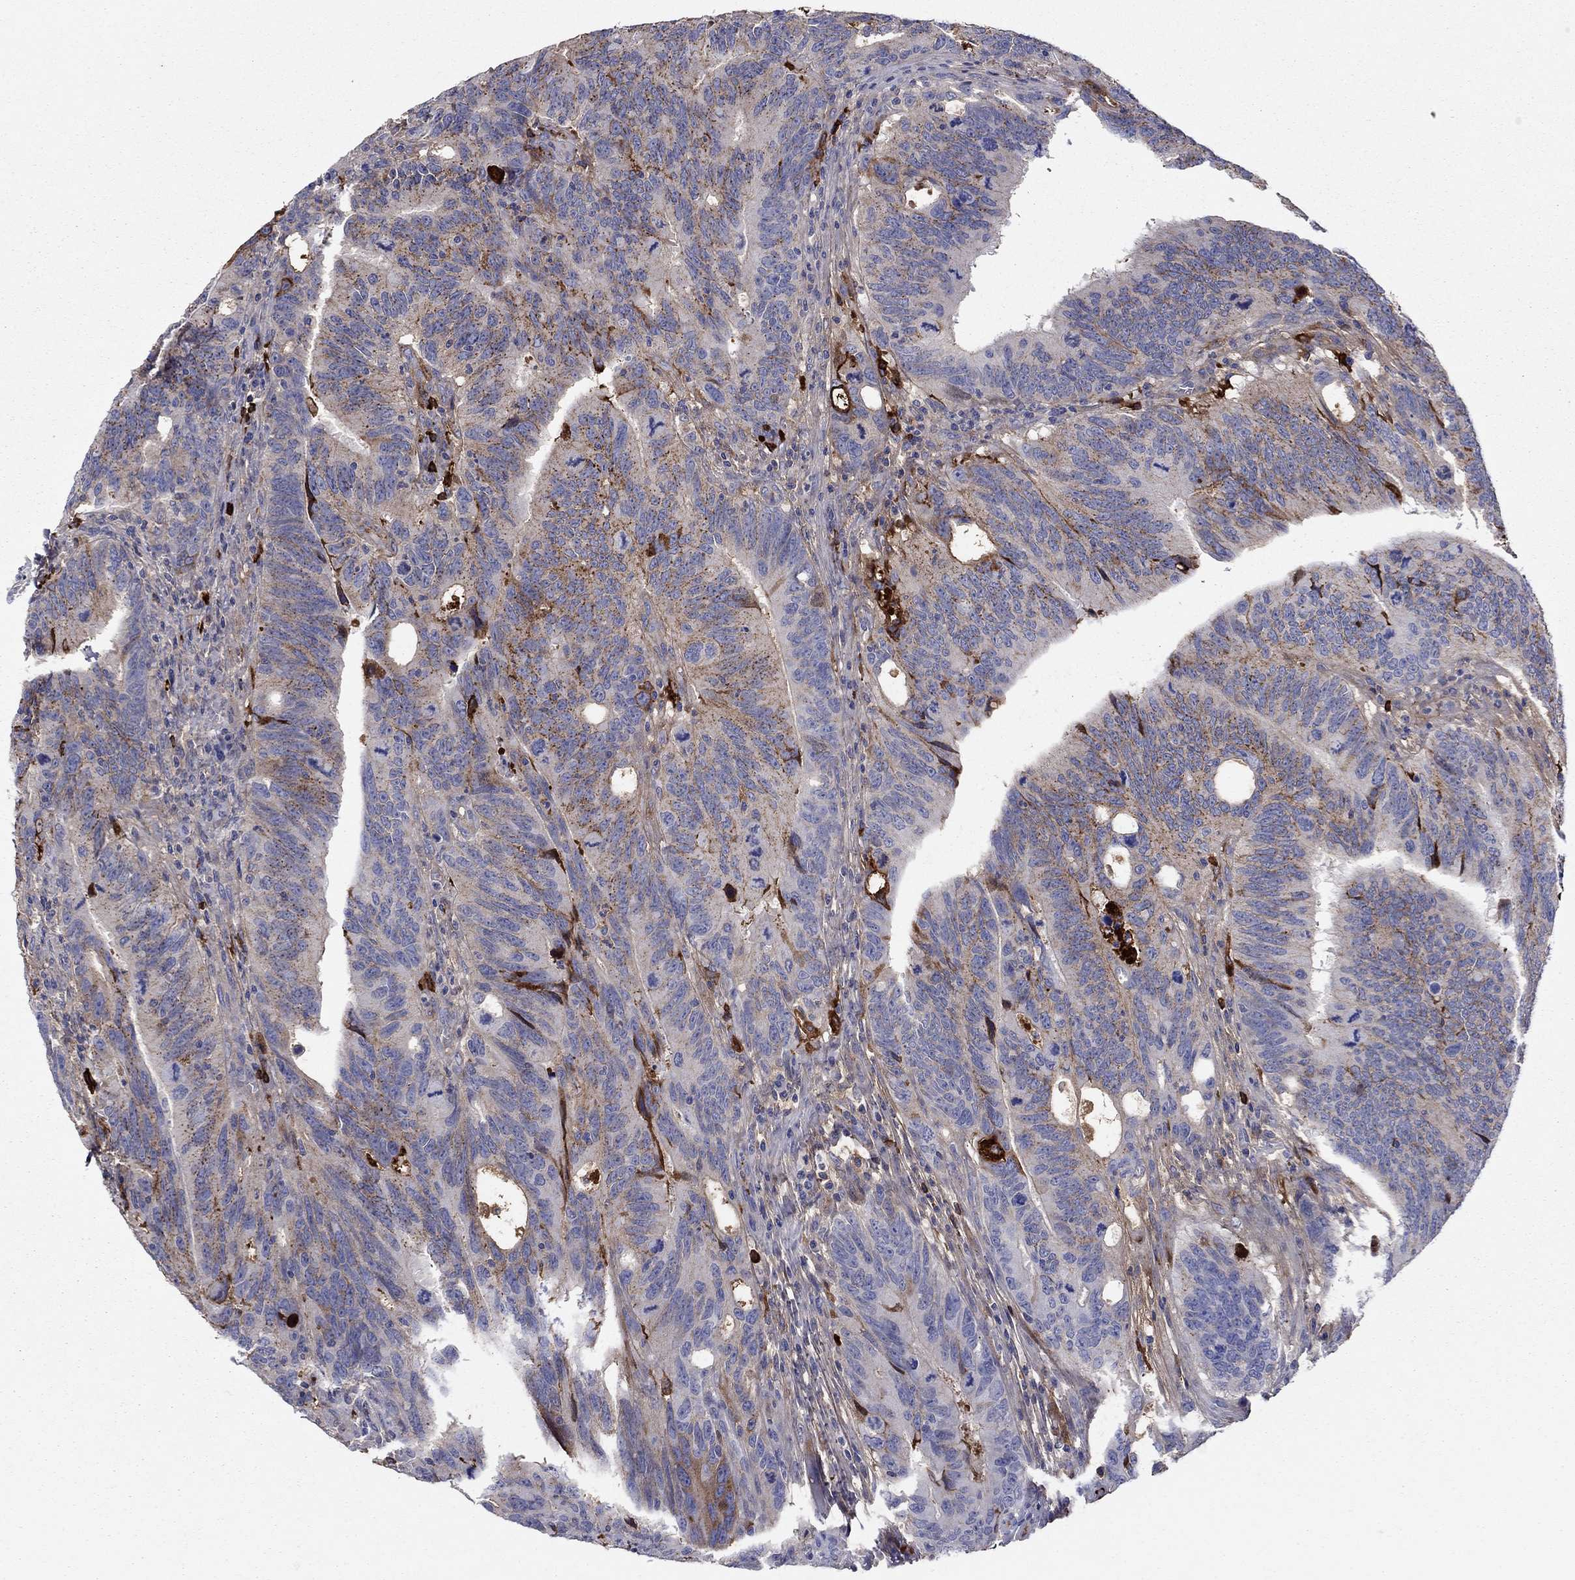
{"staining": {"intensity": "moderate", "quantity": "<25%", "location": "cytoplasmic/membranous"}, "tissue": "colorectal cancer", "cell_type": "Tumor cells", "image_type": "cancer", "snomed": [{"axis": "morphology", "description": "Adenocarcinoma, NOS"}, {"axis": "topography", "description": "Colon"}], "caption": "The micrograph shows a brown stain indicating the presence of a protein in the cytoplasmic/membranous of tumor cells in colorectal cancer. The staining is performed using DAB brown chromogen to label protein expression. The nuclei are counter-stained blue using hematoxylin.", "gene": "HPX", "patient": {"sex": "female", "age": 77}}